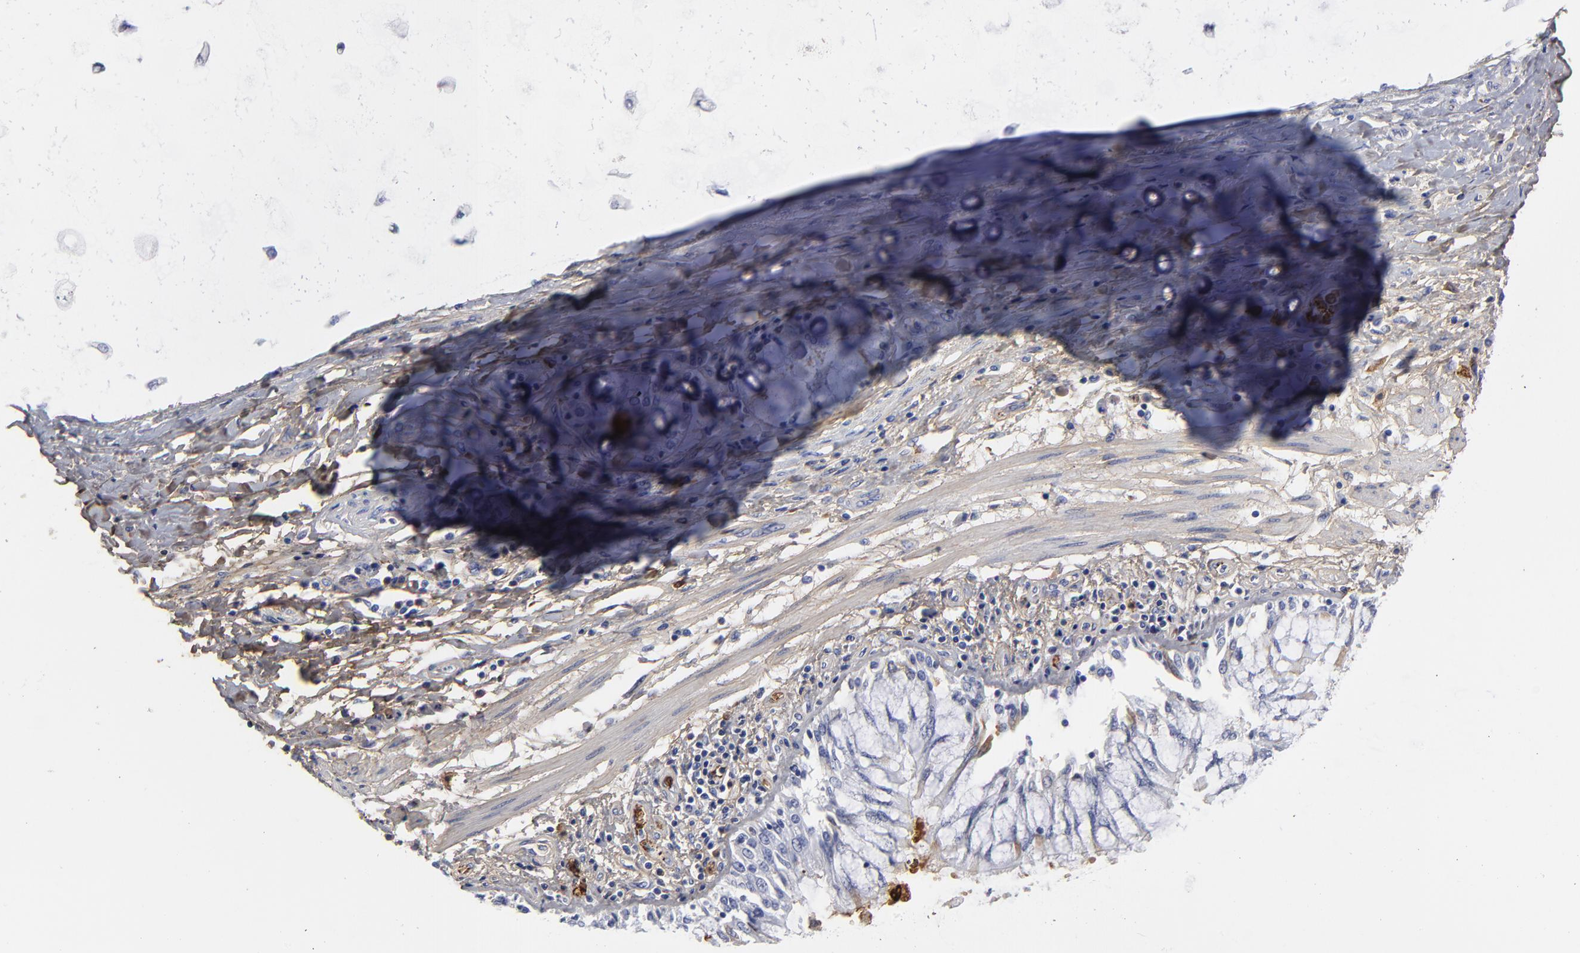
{"staining": {"intensity": "moderate", "quantity": ">75%", "location": "cytoplasmic/membranous"}, "tissue": "adipose tissue", "cell_type": "Adipocytes", "image_type": "normal", "snomed": [{"axis": "morphology", "description": "Normal tissue, NOS"}, {"axis": "morphology", "description": "Adenocarcinoma, NOS"}, {"axis": "topography", "description": "Cartilage tissue"}, {"axis": "topography", "description": "Lung"}], "caption": "The image exhibits staining of normal adipose tissue, revealing moderate cytoplasmic/membranous protein positivity (brown color) within adipocytes.", "gene": "DCN", "patient": {"sex": "female", "age": 67}}